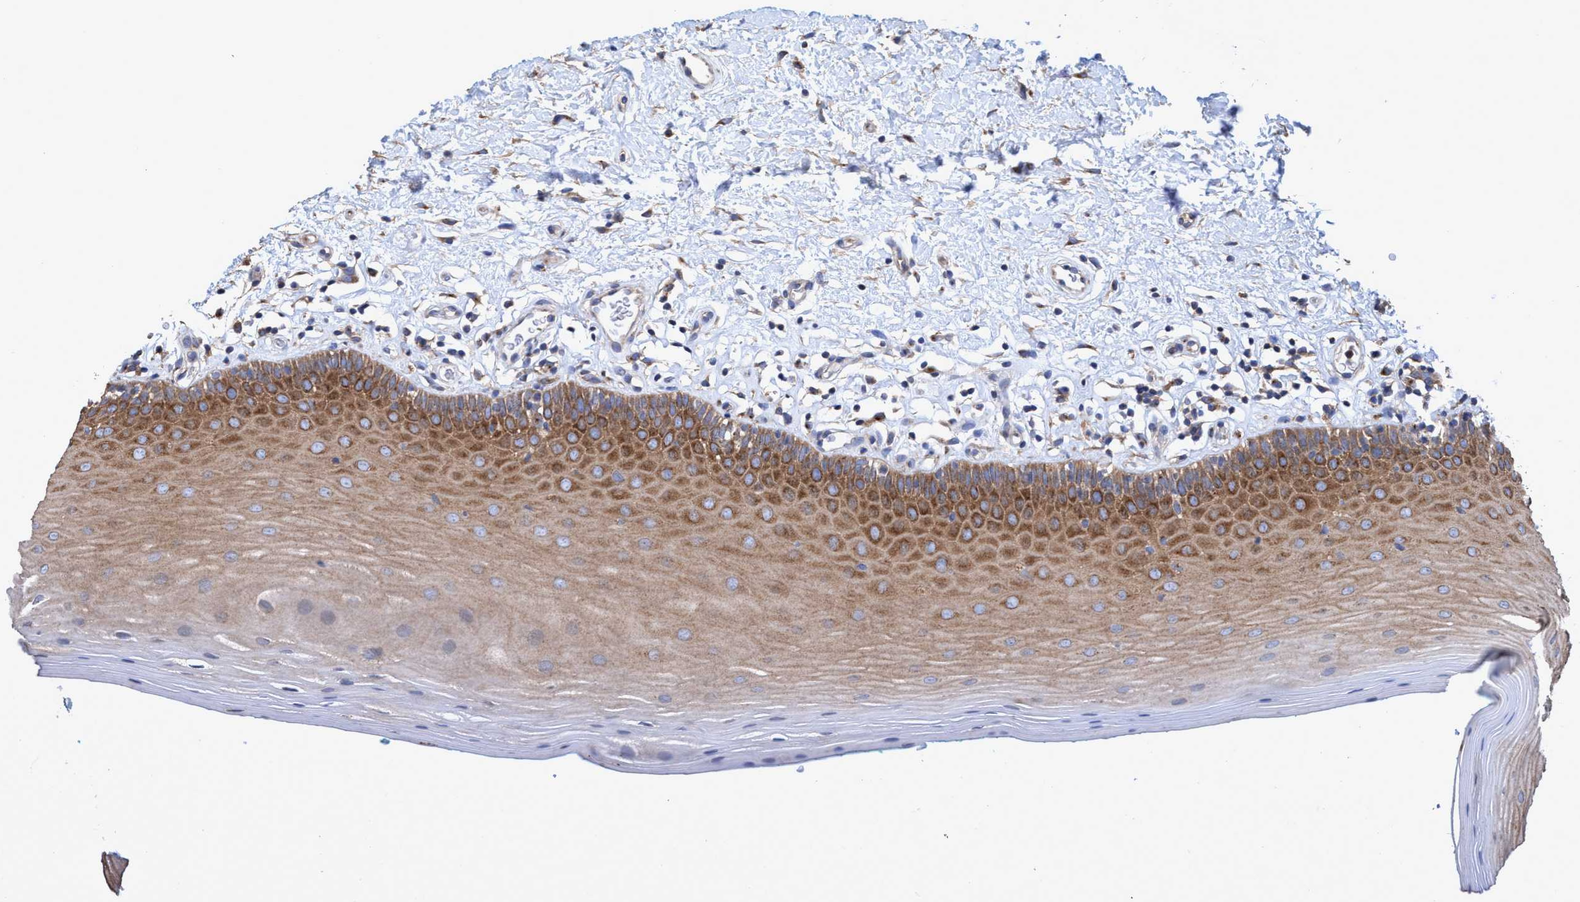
{"staining": {"intensity": "moderate", "quantity": ">75%", "location": "cytoplasmic/membranous"}, "tissue": "oral mucosa", "cell_type": "Squamous epithelial cells", "image_type": "normal", "snomed": [{"axis": "morphology", "description": "Normal tissue, NOS"}, {"axis": "topography", "description": "Skeletal muscle"}, {"axis": "topography", "description": "Oral tissue"}], "caption": "High-magnification brightfield microscopy of benign oral mucosa stained with DAB (3,3'-diaminobenzidine) (brown) and counterstained with hematoxylin (blue). squamous epithelial cells exhibit moderate cytoplasmic/membranous expression is present in approximately>75% of cells. Nuclei are stained in blue.", "gene": "BICD2", "patient": {"sex": "male", "age": 58}}